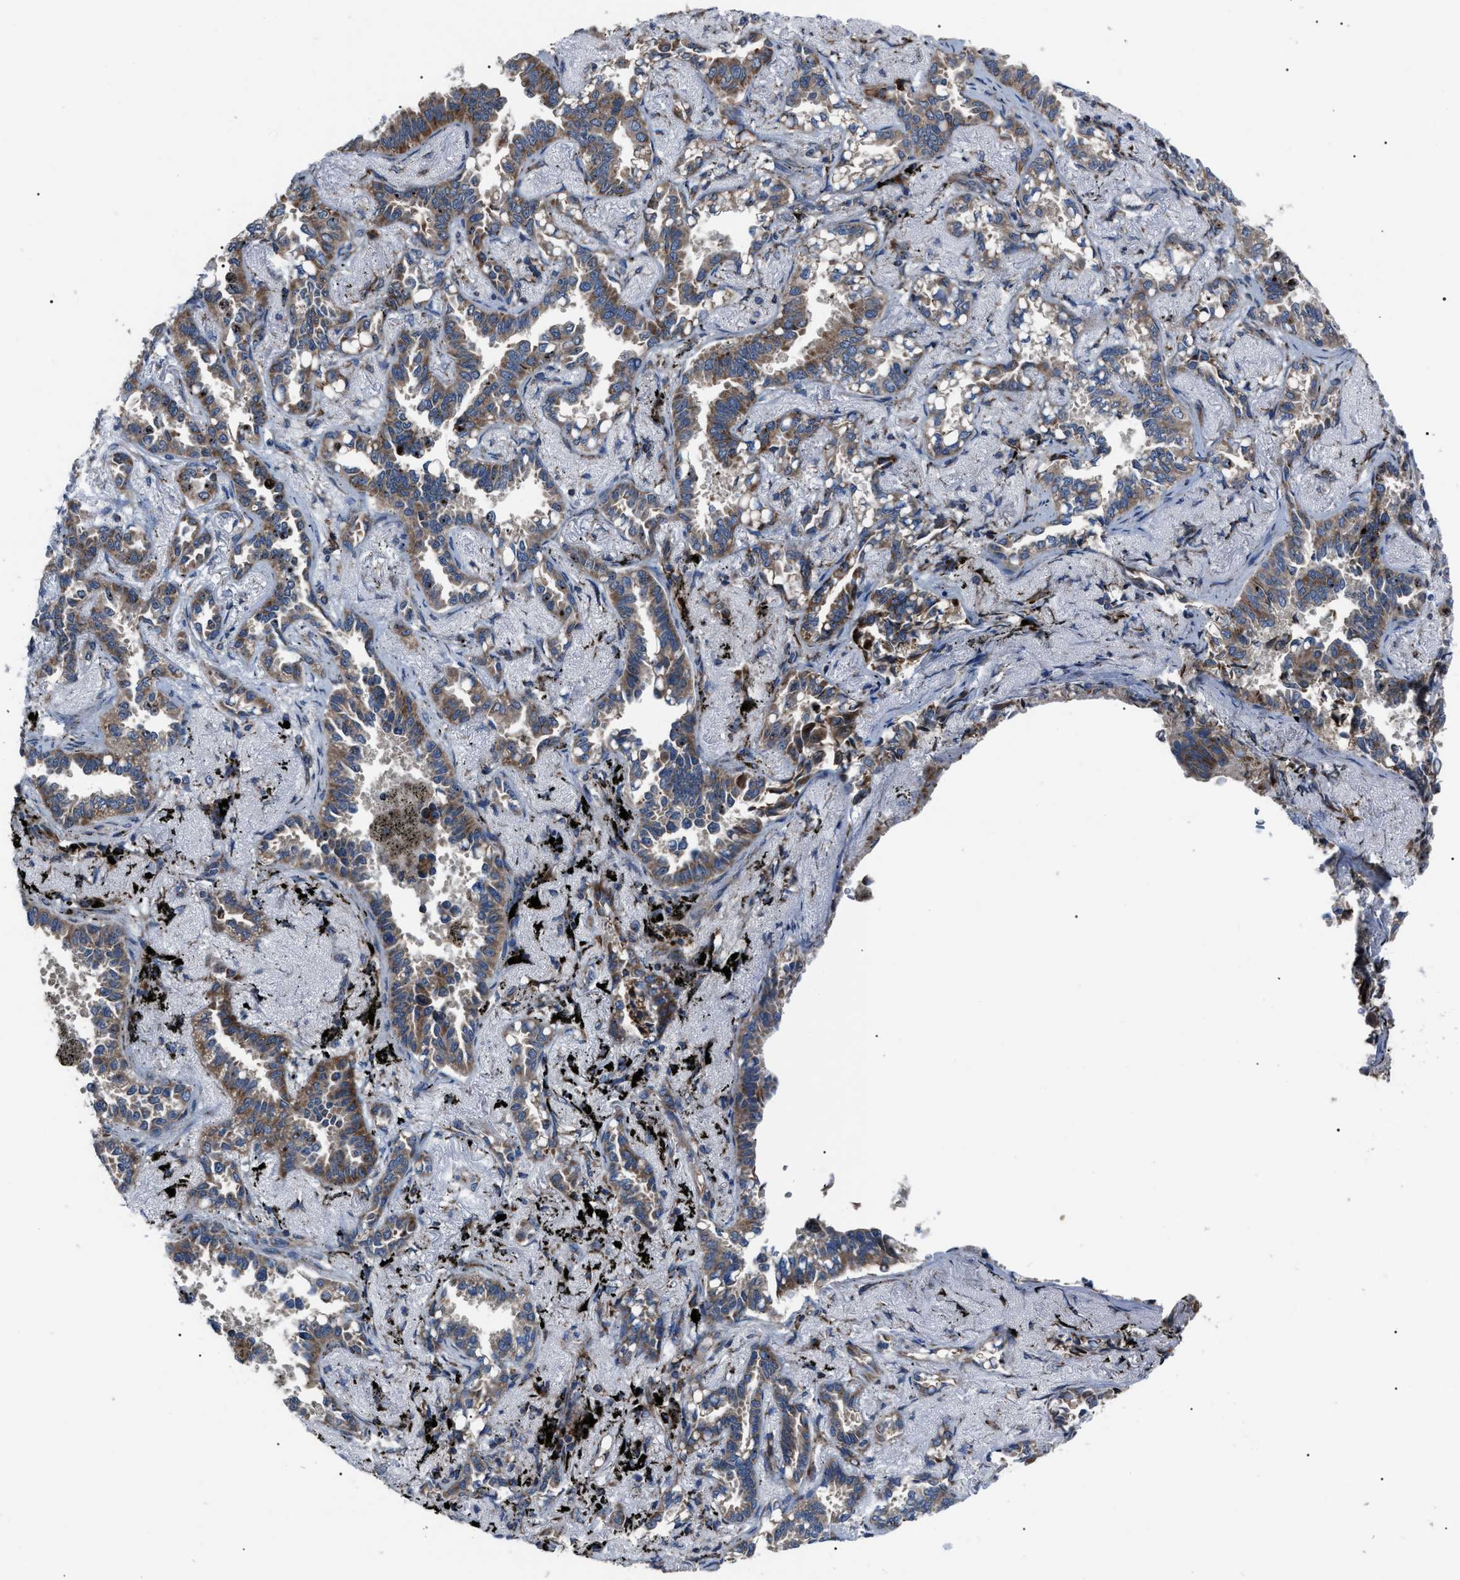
{"staining": {"intensity": "moderate", "quantity": ">75%", "location": "cytoplasmic/membranous"}, "tissue": "lung cancer", "cell_type": "Tumor cells", "image_type": "cancer", "snomed": [{"axis": "morphology", "description": "Adenocarcinoma, NOS"}, {"axis": "topography", "description": "Lung"}], "caption": "Immunohistochemical staining of lung cancer (adenocarcinoma) exhibits moderate cytoplasmic/membranous protein expression in about >75% of tumor cells.", "gene": "AGO2", "patient": {"sex": "male", "age": 59}}